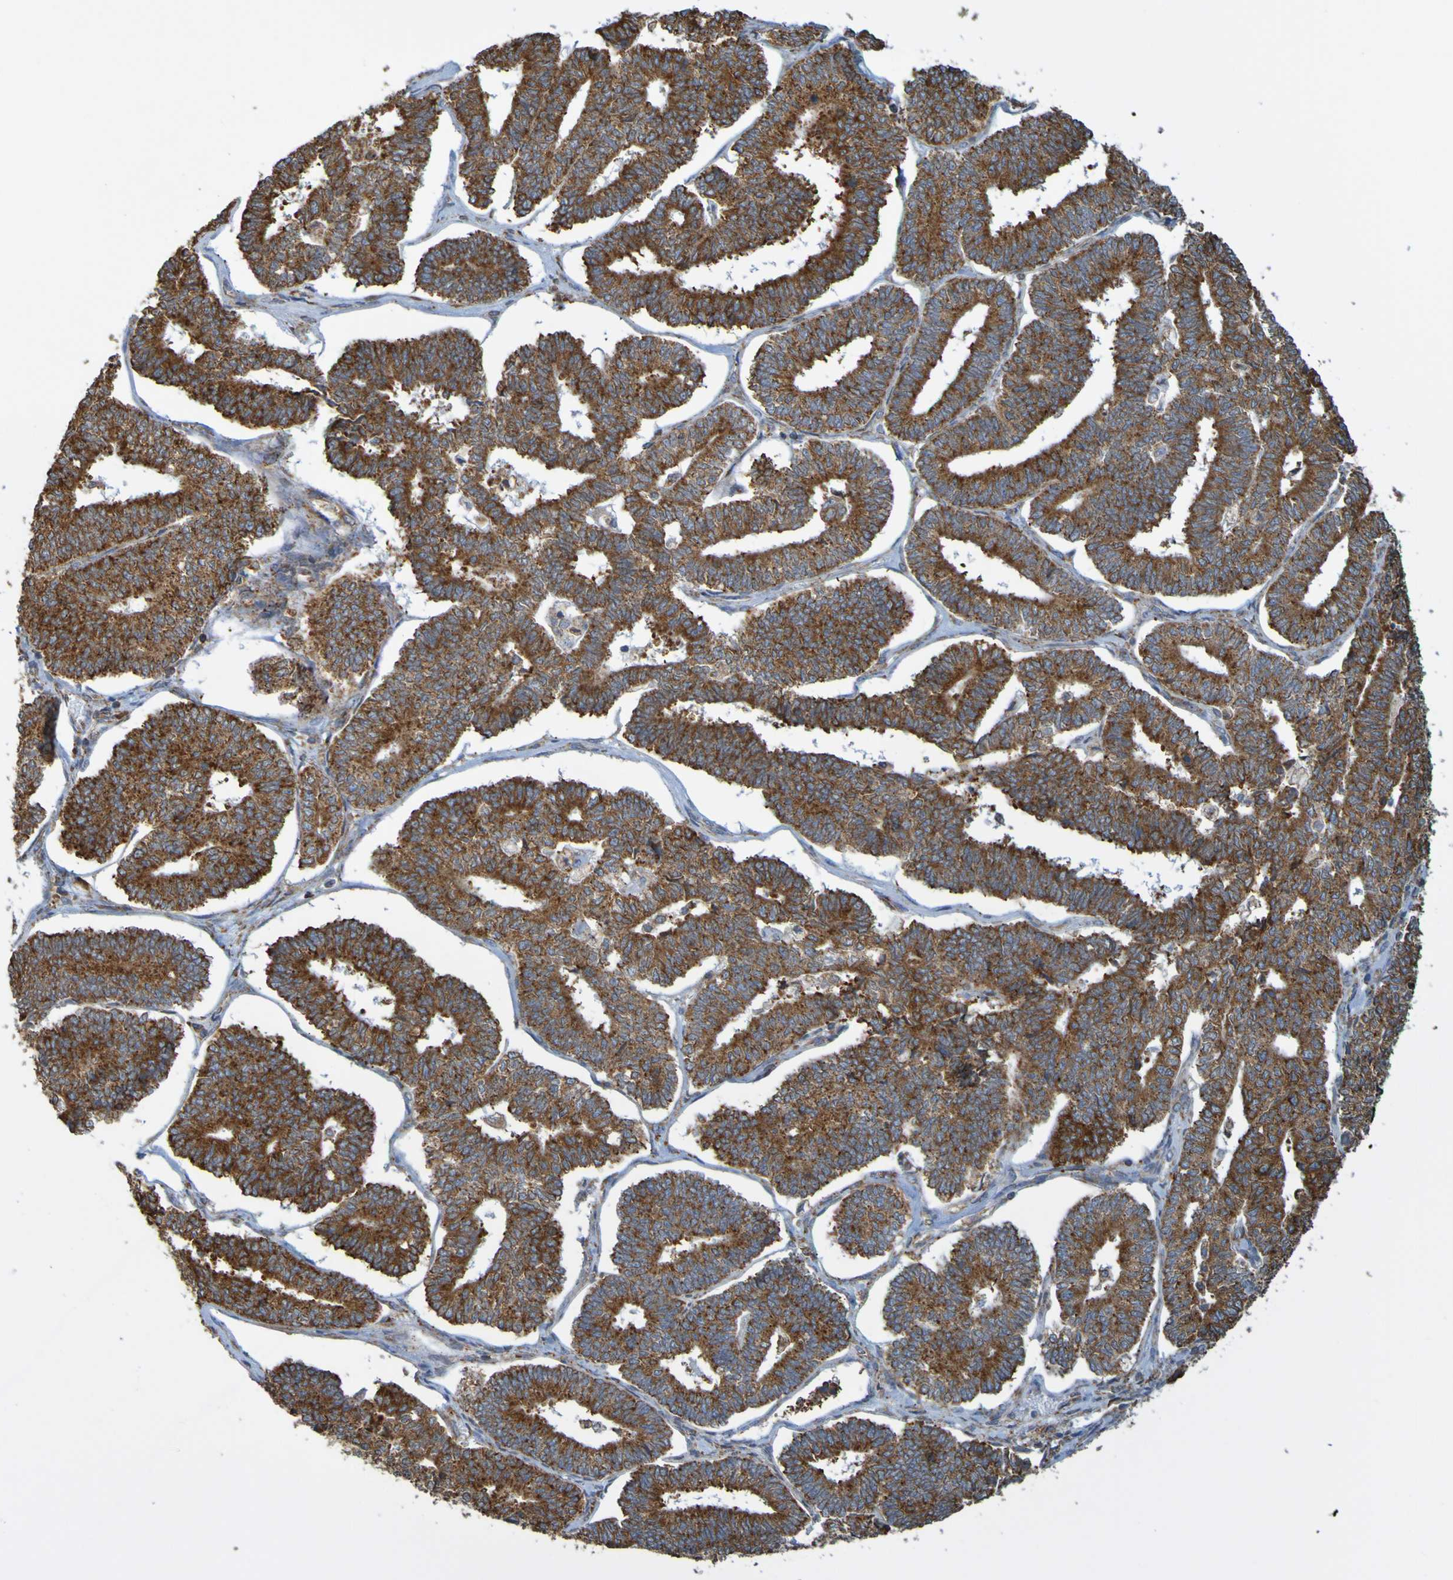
{"staining": {"intensity": "strong", "quantity": ">75%", "location": "cytoplasmic/membranous"}, "tissue": "endometrial cancer", "cell_type": "Tumor cells", "image_type": "cancer", "snomed": [{"axis": "morphology", "description": "Adenocarcinoma, NOS"}, {"axis": "topography", "description": "Endometrium"}], "caption": "A high amount of strong cytoplasmic/membranous expression is appreciated in about >75% of tumor cells in endometrial cancer (adenocarcinoma) tissue.", "gene": "PDIA3", "patient": {"sex": "female", "age": 70}}